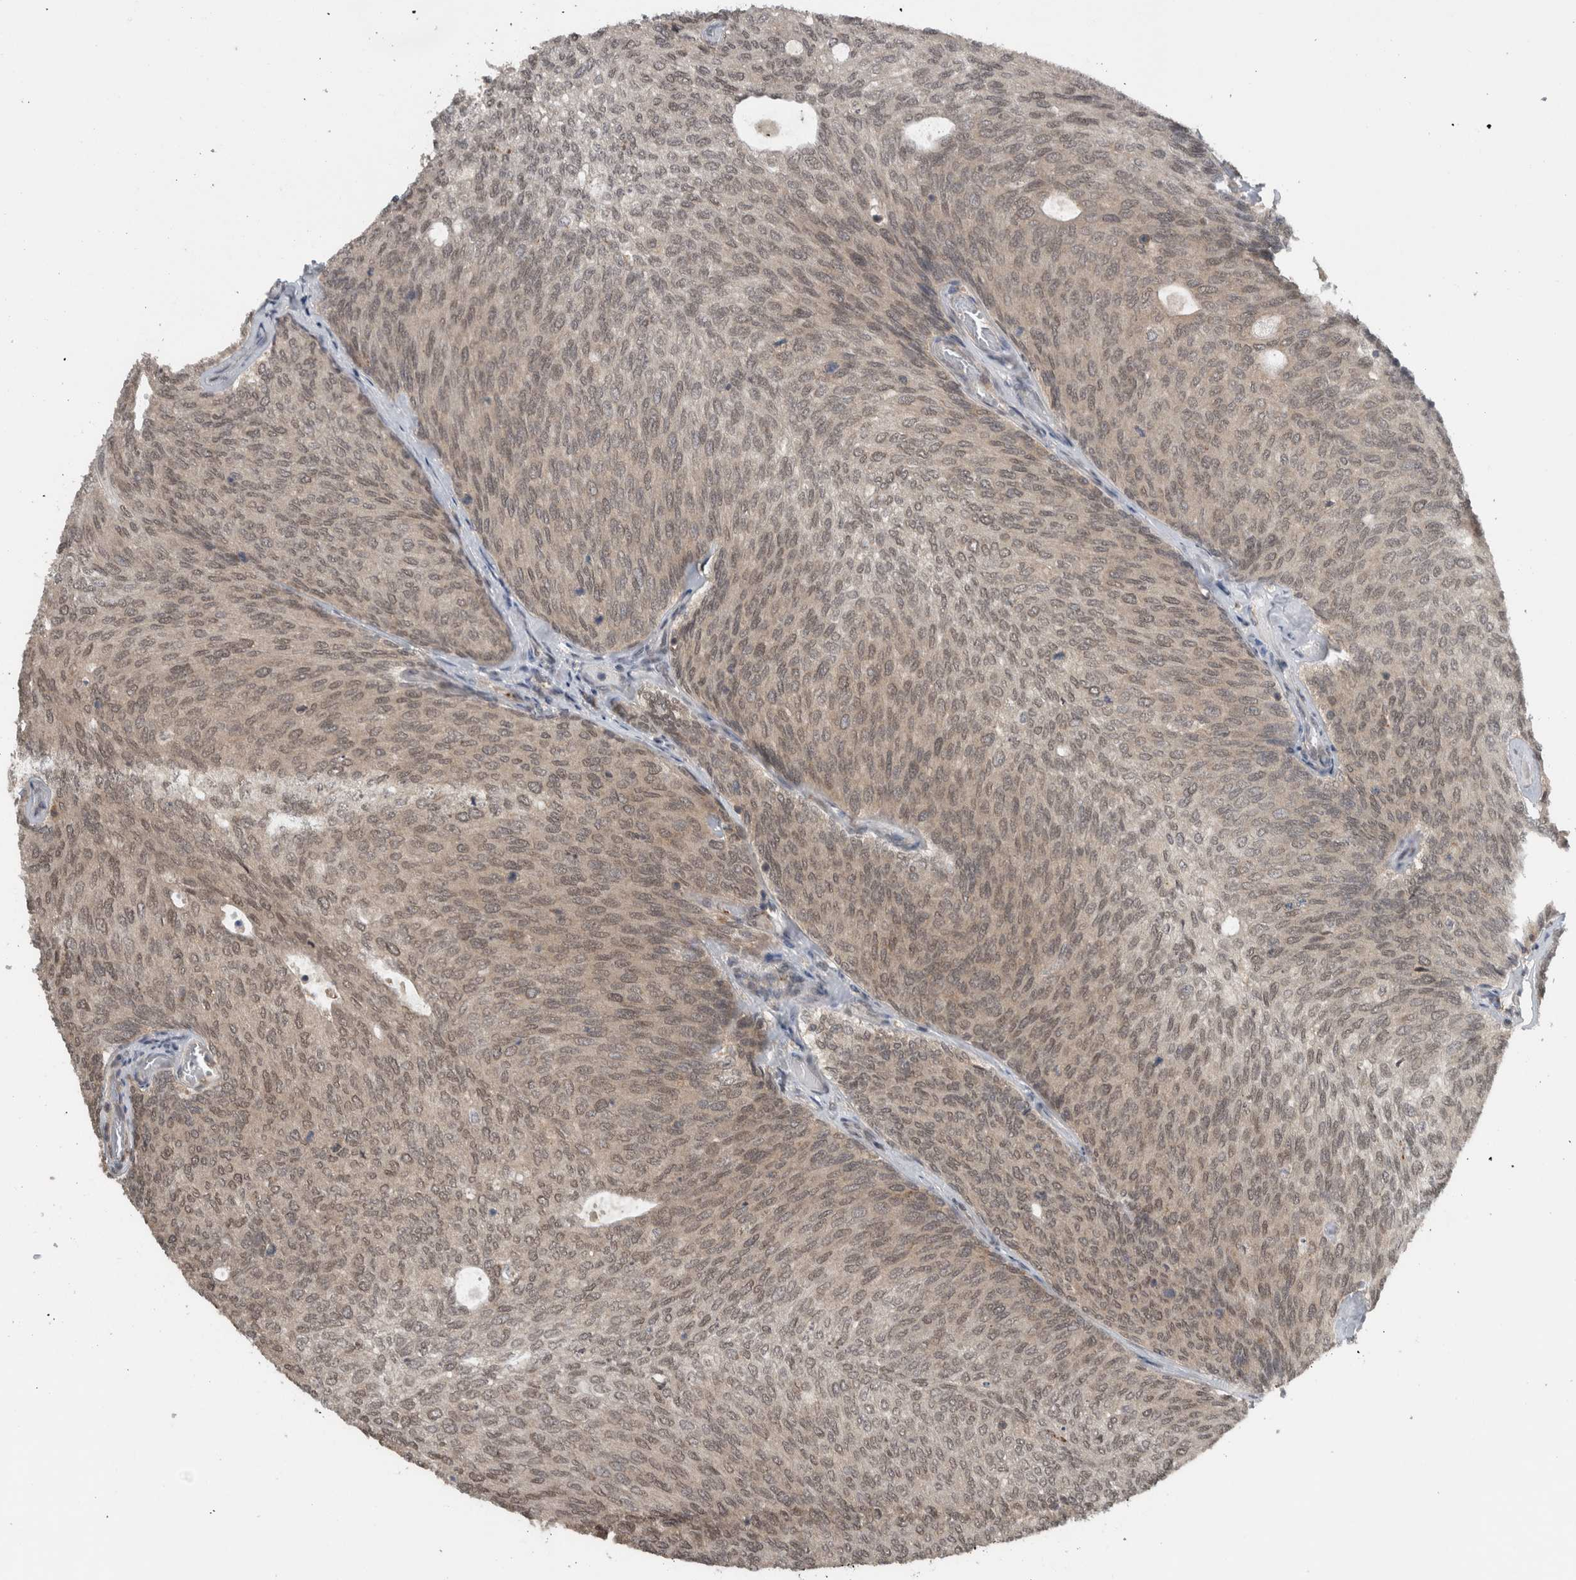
{"staining": {"intensity": "weak", "quantity": ">75%", "location": "cytoplasmic/membranous,nuclear"}, "tissue": "urothelial cancer", "cell_type": "Tumor cells", "image_type": "cancer", "snomed": [{"axis": "morphology", "description": "Urothelial carcinoma, Low grade"}, {"axis": "topography", "description": "Urinary bladder"}], "caption": "Immunohistochemistry staining of urothelial cancer, which displays low levels of weak cytoplasmic/membranous and nuclear staining in about >75% of tumor cells indicating weak cytoplasmic/membranous and nuclear protein staining. The staining was performed using DAB (3,3'-diaminobenzidine) (brown) for protein detection and nuclei were counterstained in hematoxylin (blue).", "gene": "SPAG7", "patient": {"sex": "female", "age": 79}}